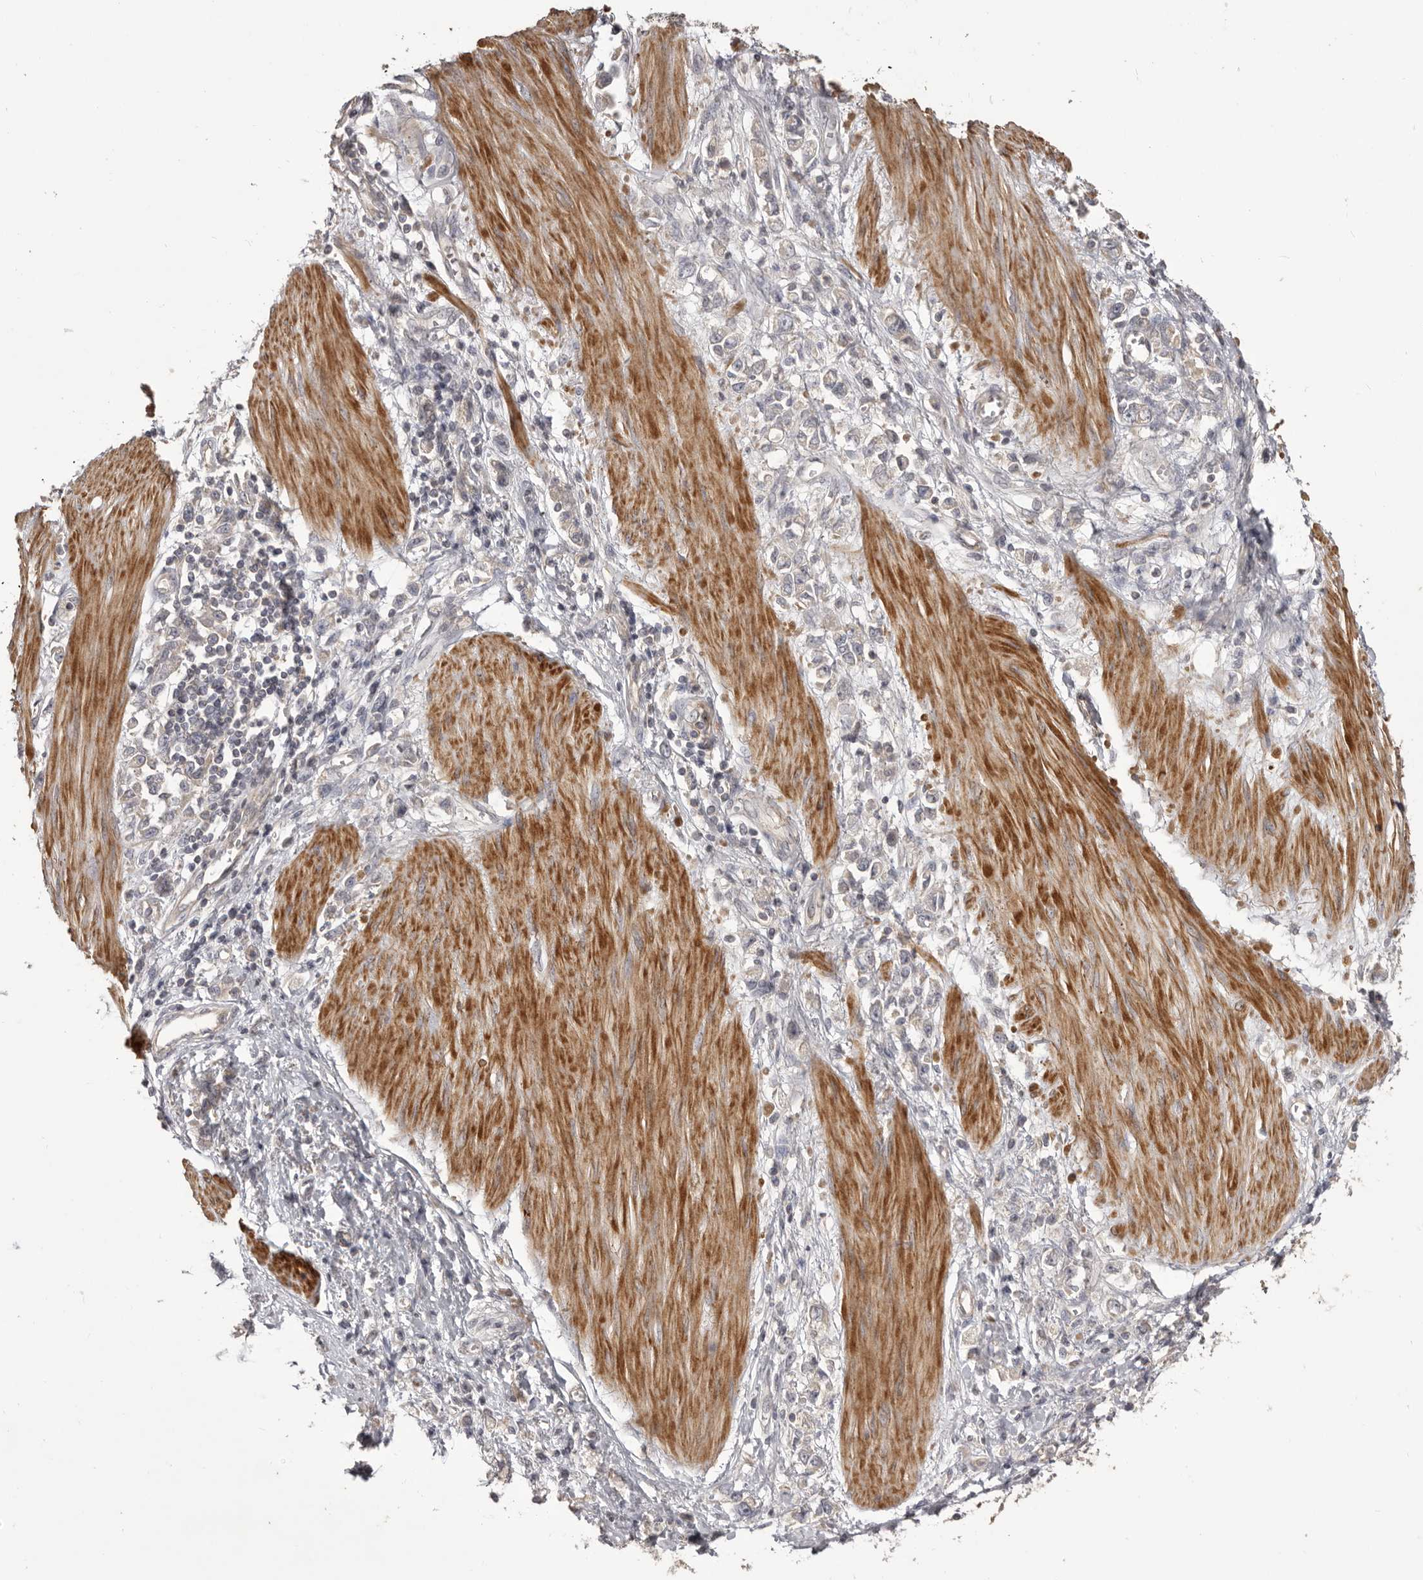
{"staining": {"intensity": "negative", "quantity": "none", "location": "none"}, "tissue": "stomach cancer", "cell_type": "Tumor cells", "image_type": "cancer", "snomed": [{"axis": "morphology", "description": "Adenocarcinoma, NOS"}, {"axis": "topography", "description": "Stomach"}], "caption": "This is an immunohistochemistry histopathology image of stomach cancer. There is no expression in tumor cells.", "gene": "HRH1", "patient": {"sex": "female", "age": 76}}